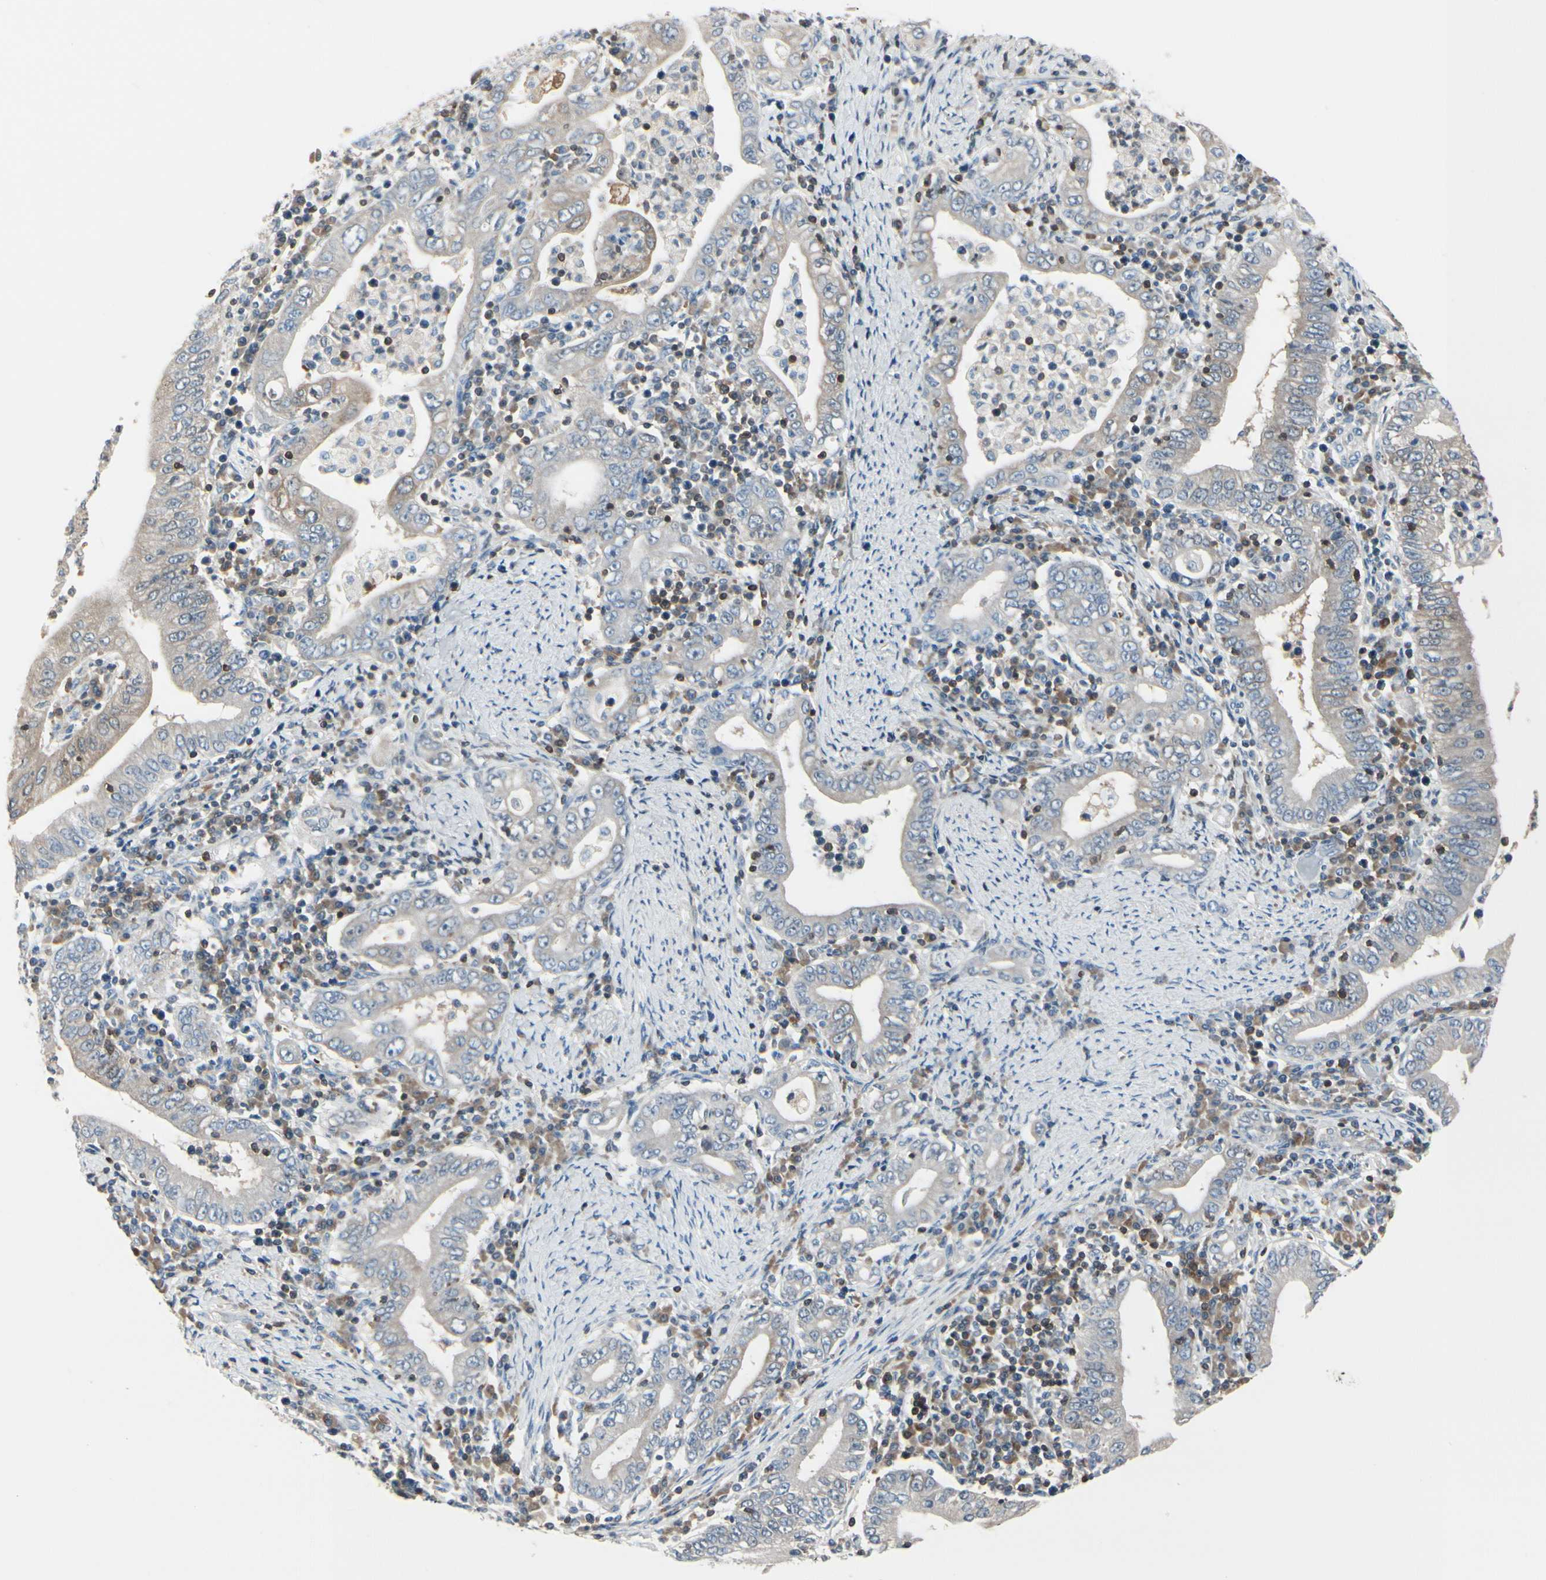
{"staining": {"intensity": "negative", "quantity": "none", "location": "none"}, "tissue": "stomach cancer", "cell_type": "Tumor cells", "image_type": "cancer", "snomed": [{"axis": "morphology", "description": "Normal tissue, NOS"}, {"axis": "morphology", "description": "Adenocarcinoma, NOS"}, {"axis": "topography", "description": "Esophagus"}, {"axis": "topography", "description": "Stomach, upper"}, {"axis": "topography", "description": "Peripheral nerve tissue"}], "caption": "This photomicrograph is of adenocarcinoma (stomach) stained with immunohistochemistry to label a protein in brown with the nuclei are counter-stained blue. There is no staining in tumor cells.", "gene": "SLC9A3R1", "patient": {"sex": "male", "age": 62}}